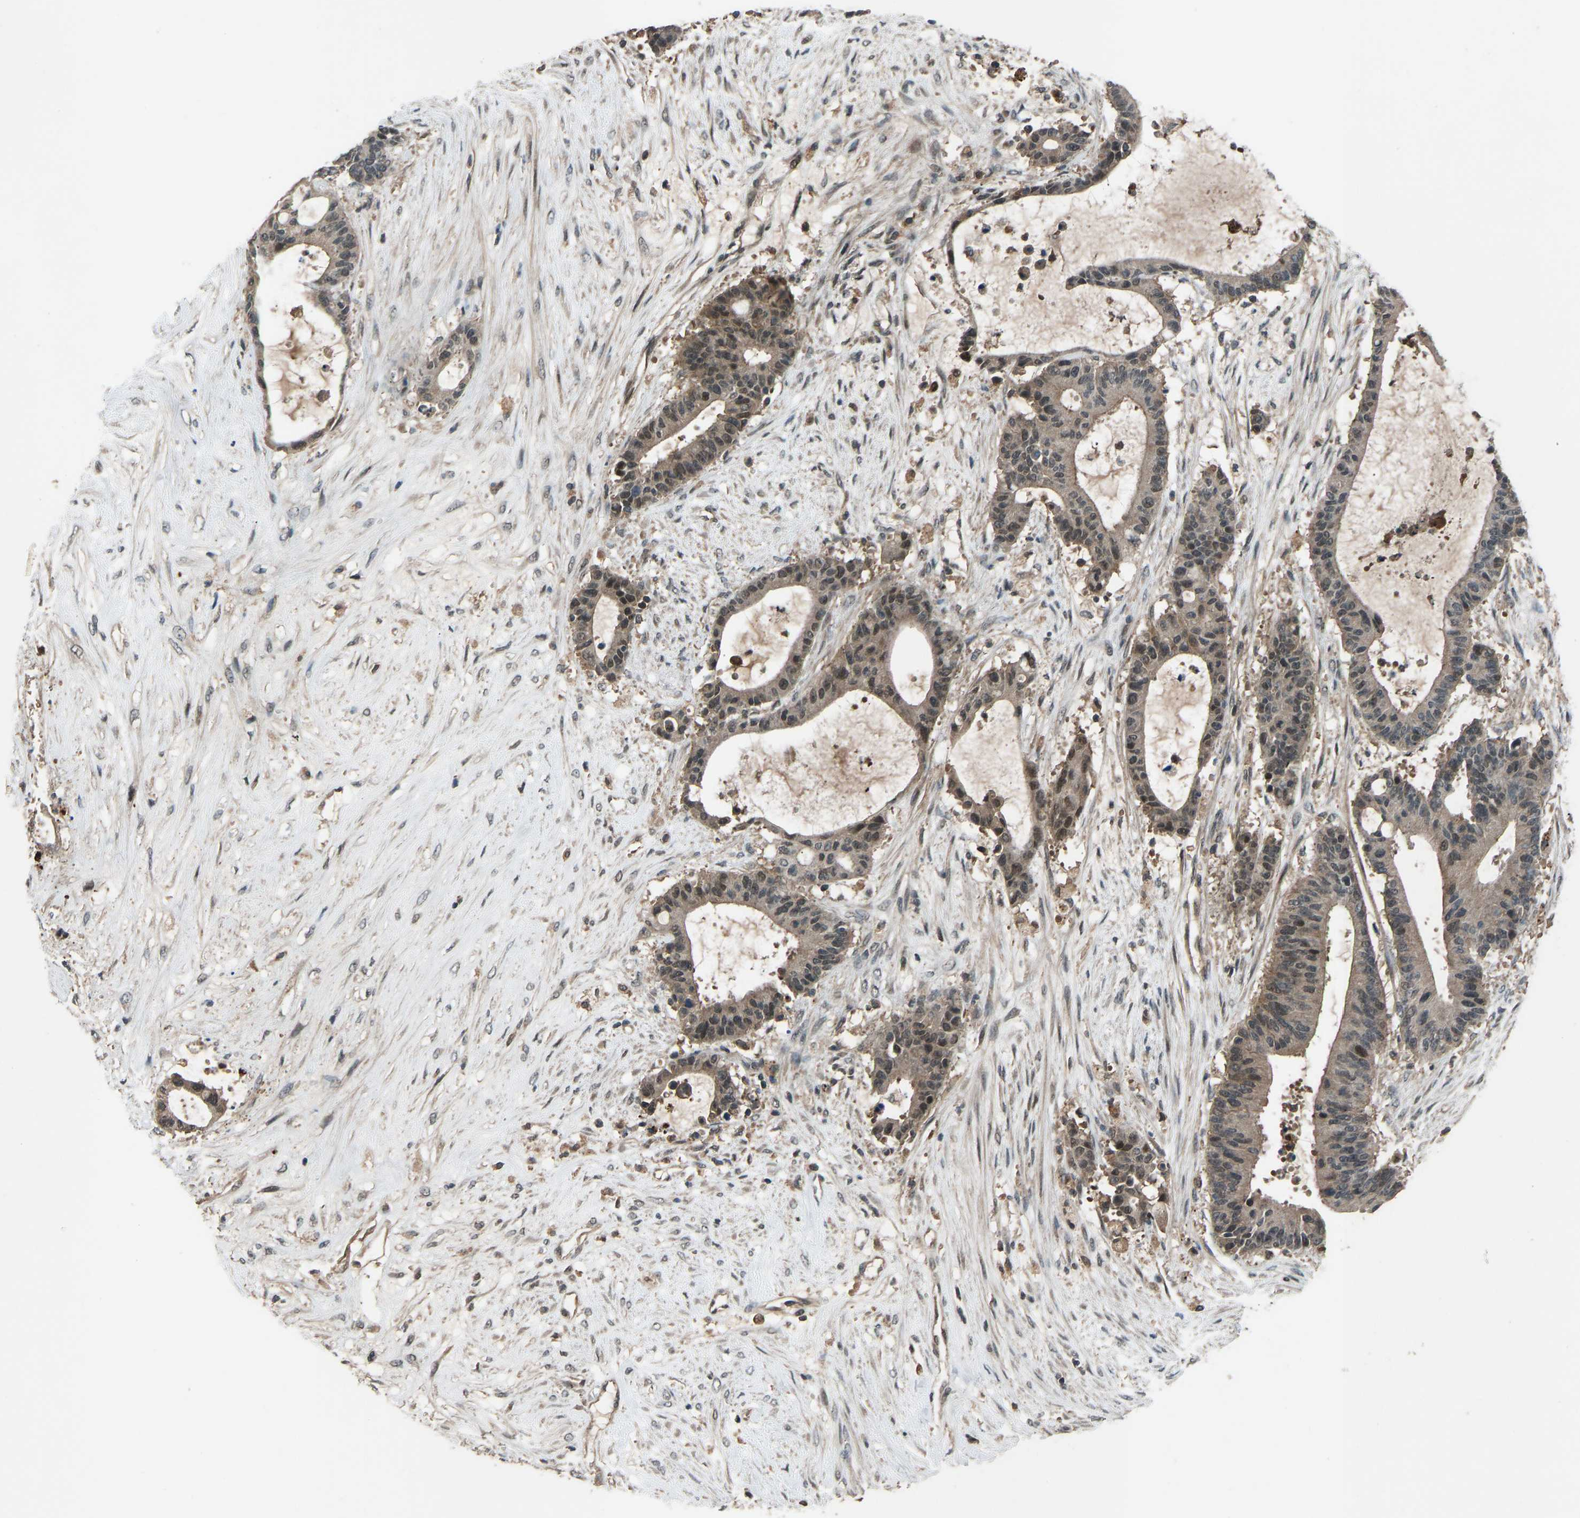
{"staining": {"intensity": "weak", "quantity": ">75%", "location": "cytoplasmic/membranous,nuclear"}, "tissue": "liver cancer", "cell_type": "Tumor cells", "image_type": "cancer", "snomed": [{"axis": "morphology", "description": "Cholangiocarcinoma"}, {"axis": "topography", "description": "Liver"}], "caption": "Cholangiocarcinoma (liver) stained with a protein marker shows weak staining in tumor cells.", "gene": "SLC43A1", "patient": {"sex": "female", "age": 73}}